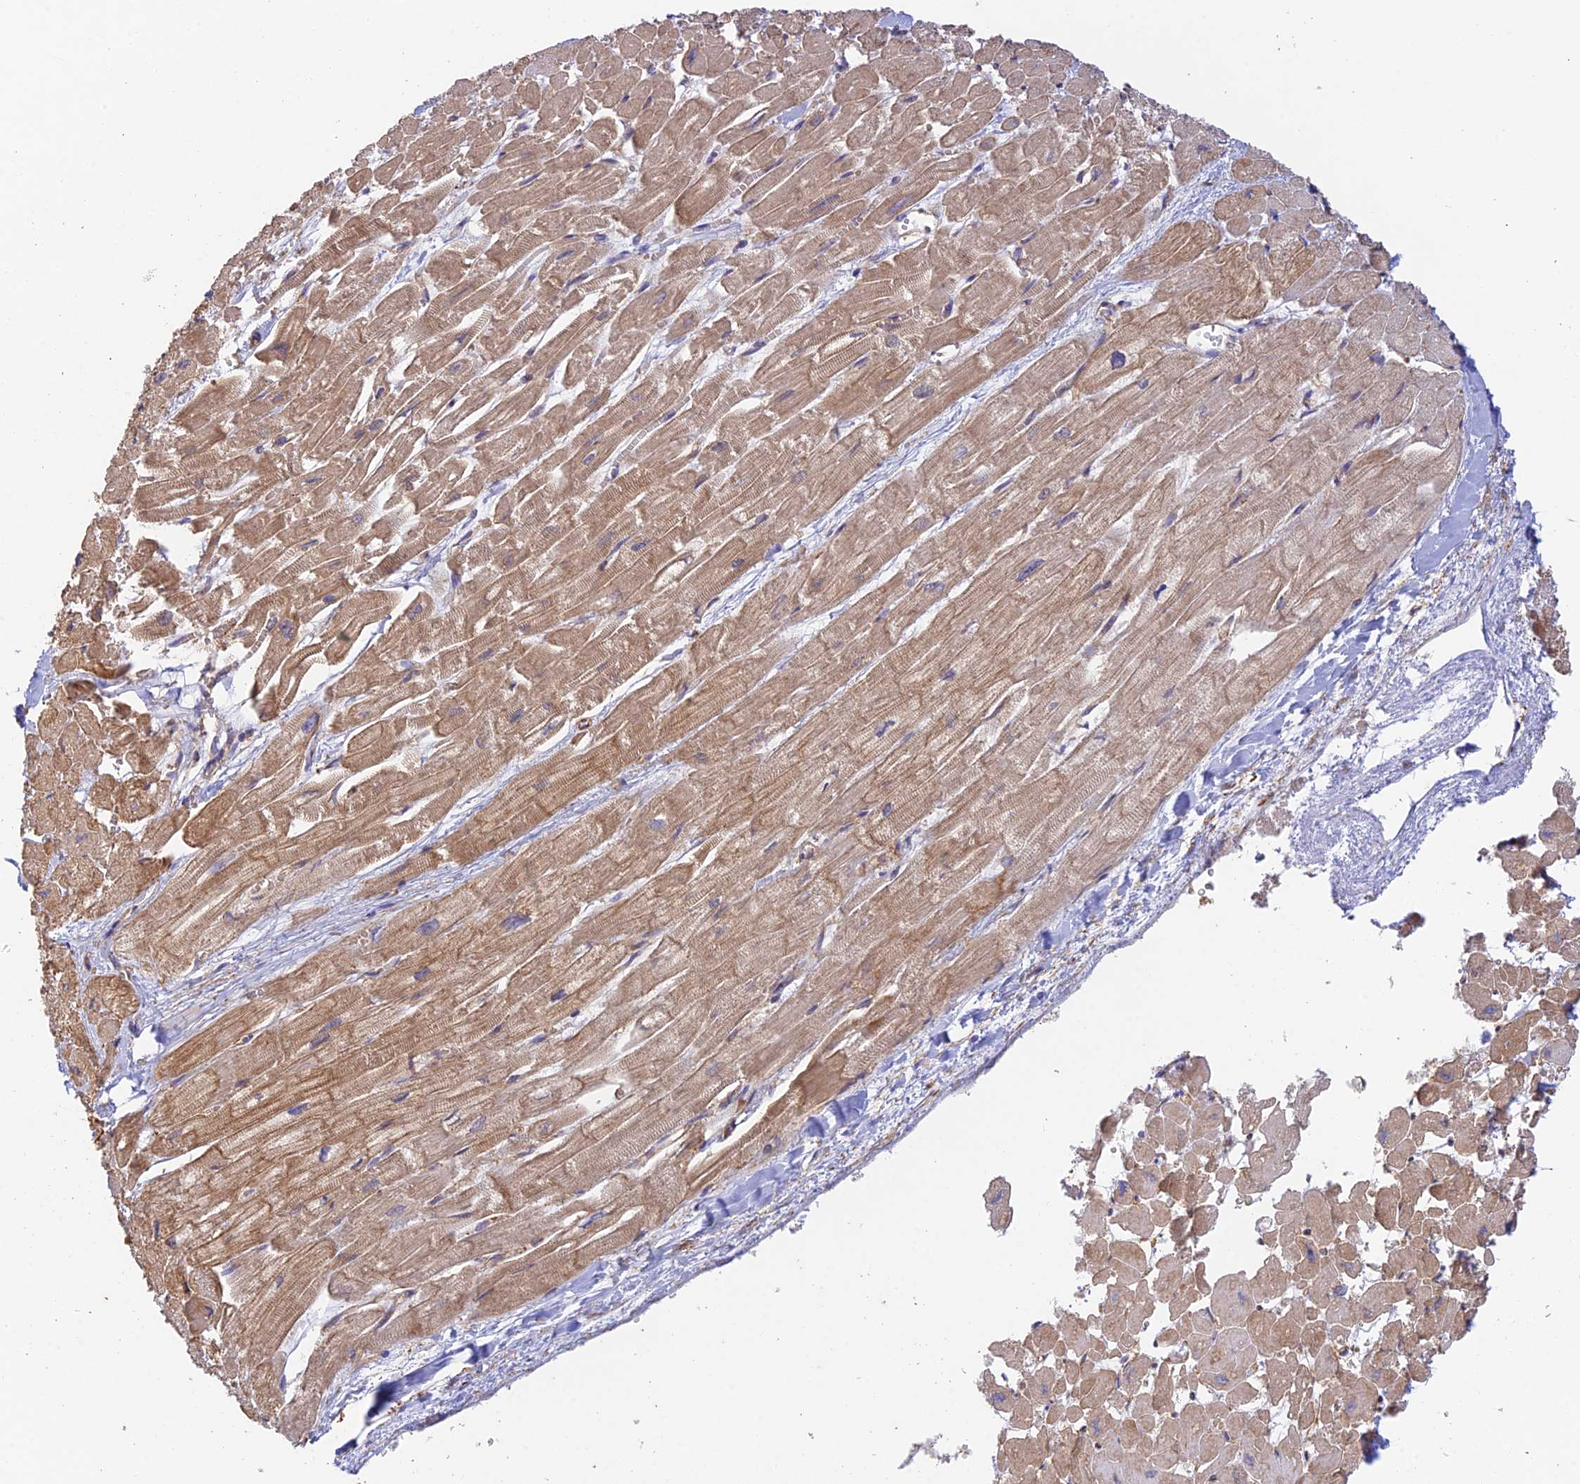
{"staining": {"intensity": "moderate", "quantity": ">75%", "location": "cytoplasmic/membranous"}, "tissue": "heart muscle", "cell_type": "Cardiomyocytes", "image_type": "normal", "snomed": [{"axis": "morphology", "description": "Normal tissue, NOS"}, {"axis": "topography", "description": "Heart"}], "caption": "Immunohistochemistry (IHC) micrograph of normal heart muscle: human heart muscle stained using IHC demonstrates medium levels of moderate protein expression localized specifically in the cytoplasmic/membranous of cardiomyocytes, appearing as a cytoplasmic/membranous brown color.", "gene": "MYO9A", "patient": {"sex": "male", "age": 54}}